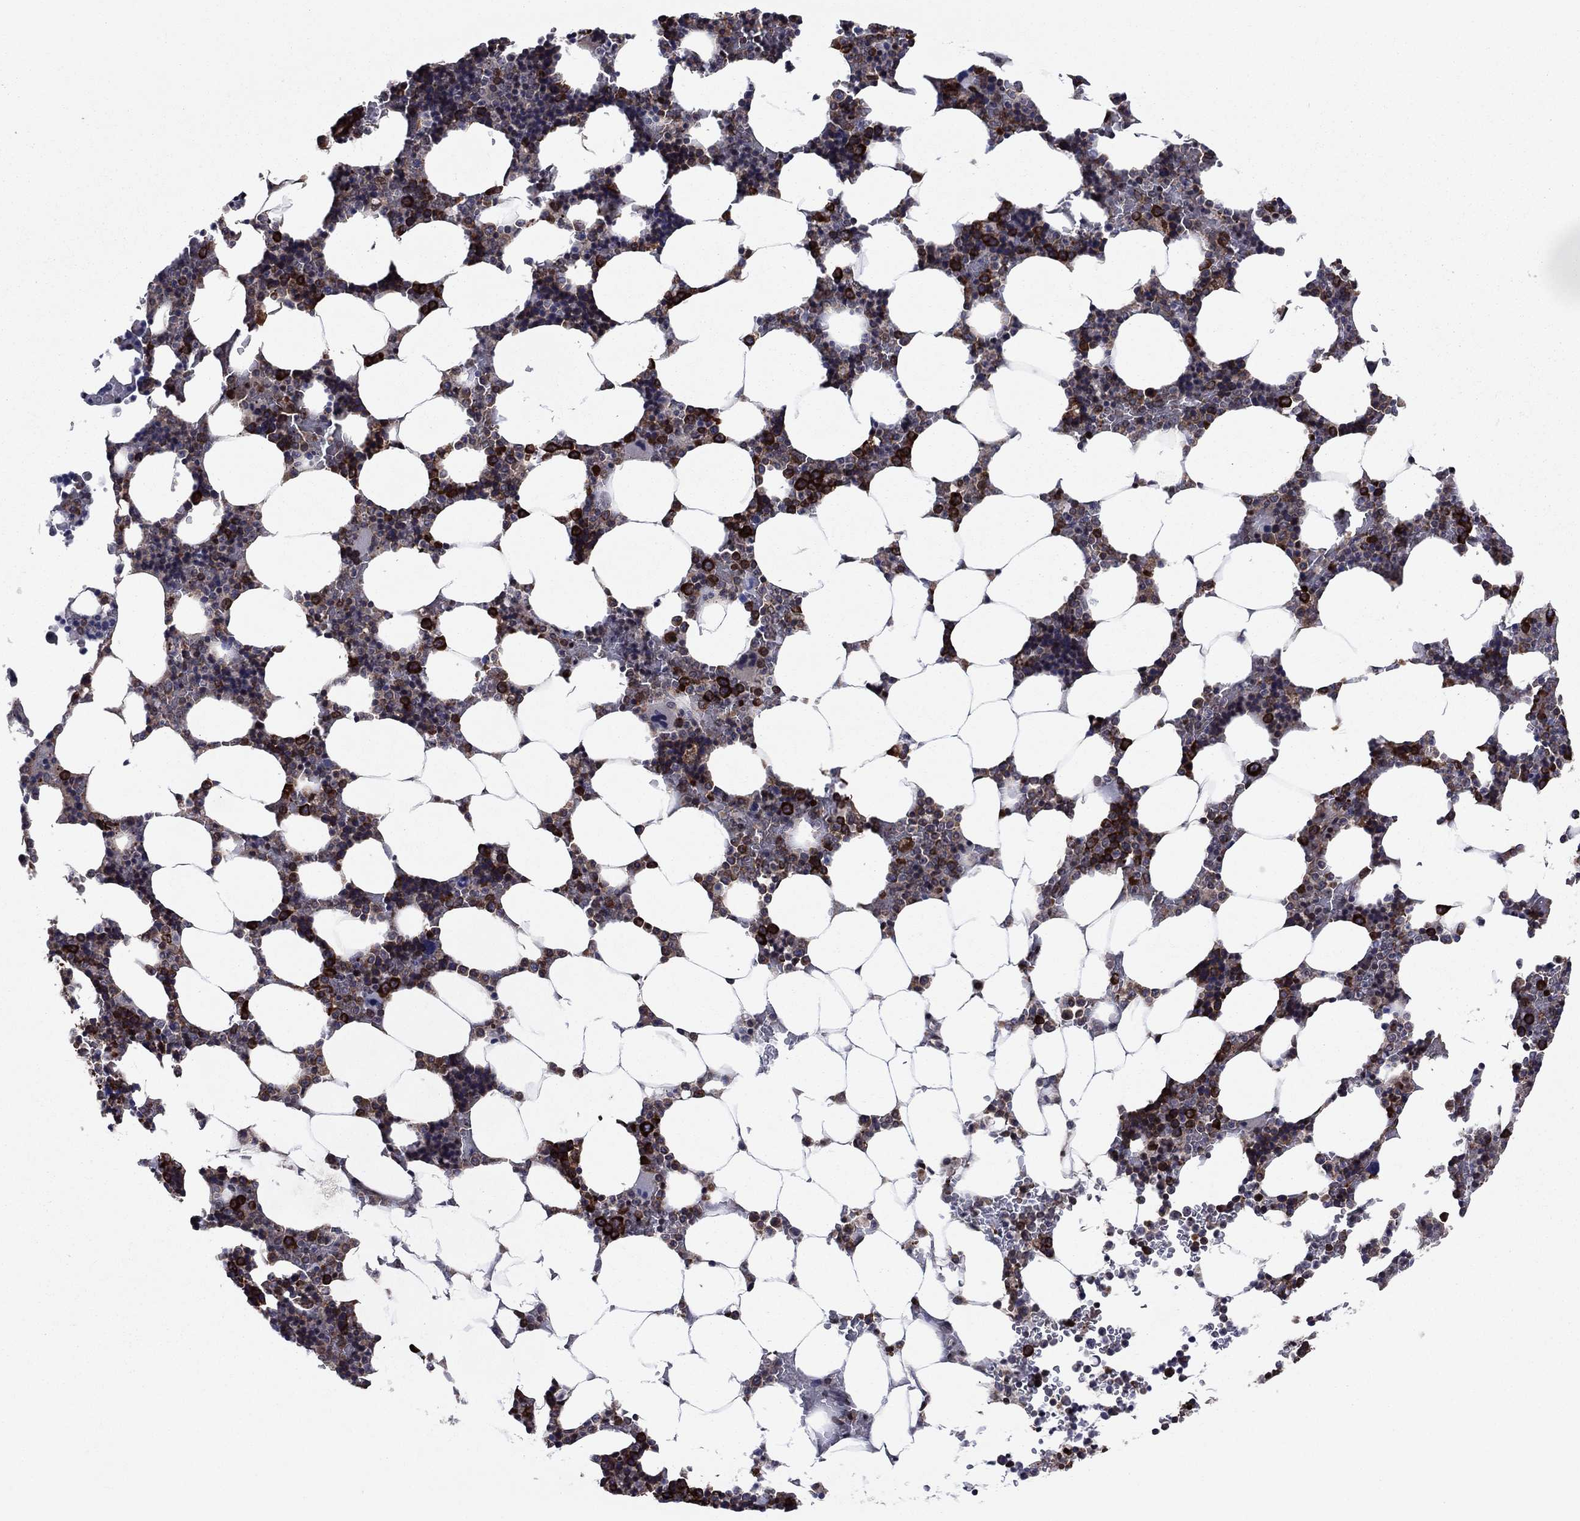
{"staining": {"intensity": "strong", "quantity": "25%-75%", "location": "cytoplasmic/membranous"}, "tissue": "bone marrow", "cell_type": "Hematopoietic cells", "image_type": "normal", "snomed": [{"axis": "morphology", "description": "Normal tissue, NOS"}, {"axis": "topography", "description": "Bone marrow"}], "caption": "Immunohistochemistry (IHC) (DAB) staining of normal bone marrow demonstrates strong cytoplasmic/membranous protein expression in approximately 25%-75% of hematopoietic cells.", "gene": "YBX1", "patient": {"sex": "male", "age": 51}}